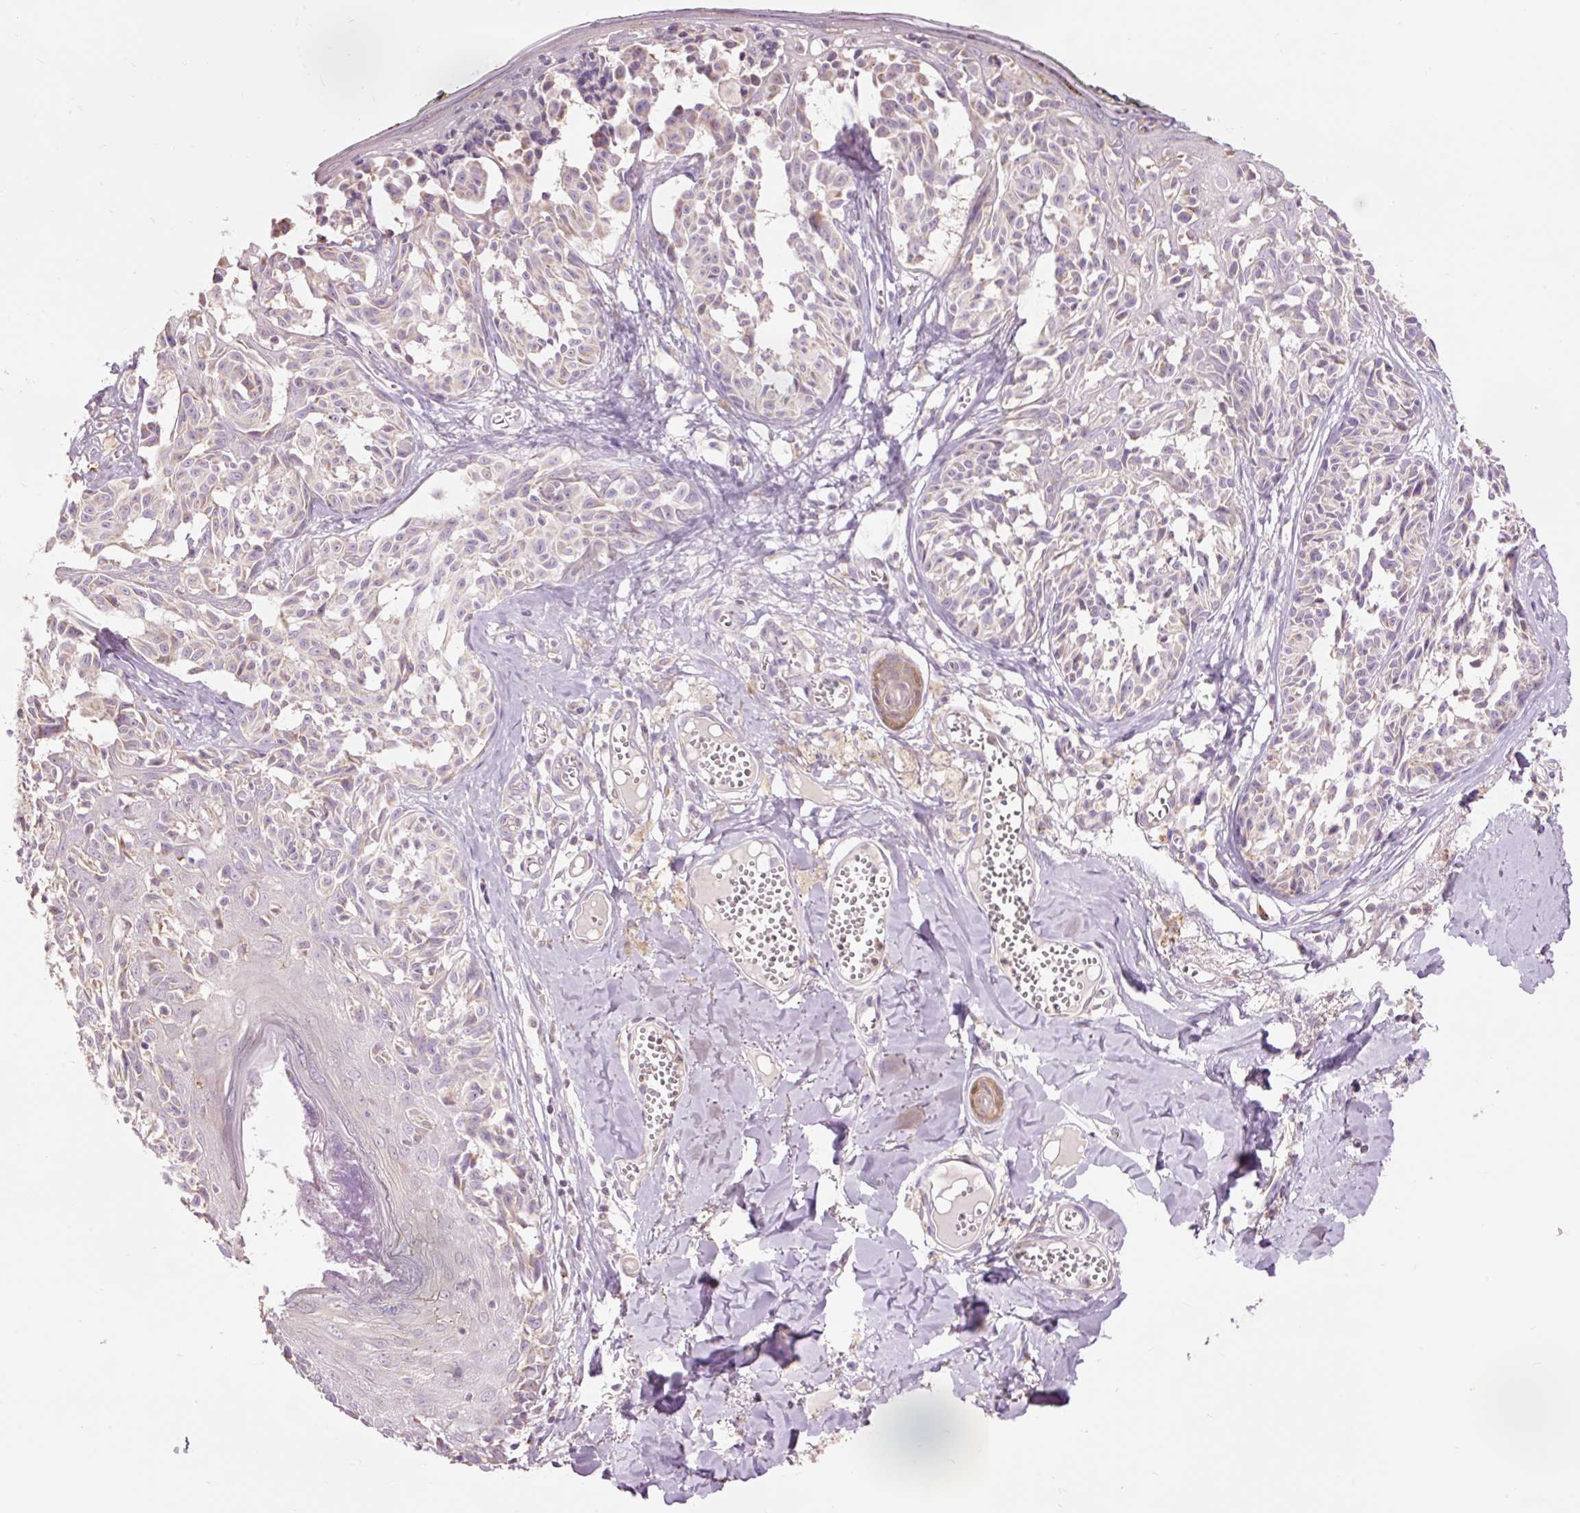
{"staining": {"intensity": "weak", "quantity": "<25%", "location": "cytoplasmic/membranous"}, "tissue": "melanoma", "cell_type": "Tumor cells", "image_type": "cancer", "snomed": [{"axis": "morphology", "description": "Malignant melanoma, NOS"}, {"axis": "topography", "description": "Skin"}], "caption": "Immunohistochemistry of malignant melanoma displays no staining in tumor cells.", "gene": "PRDX5", "patient": {"sex": "female", "age": 43}}